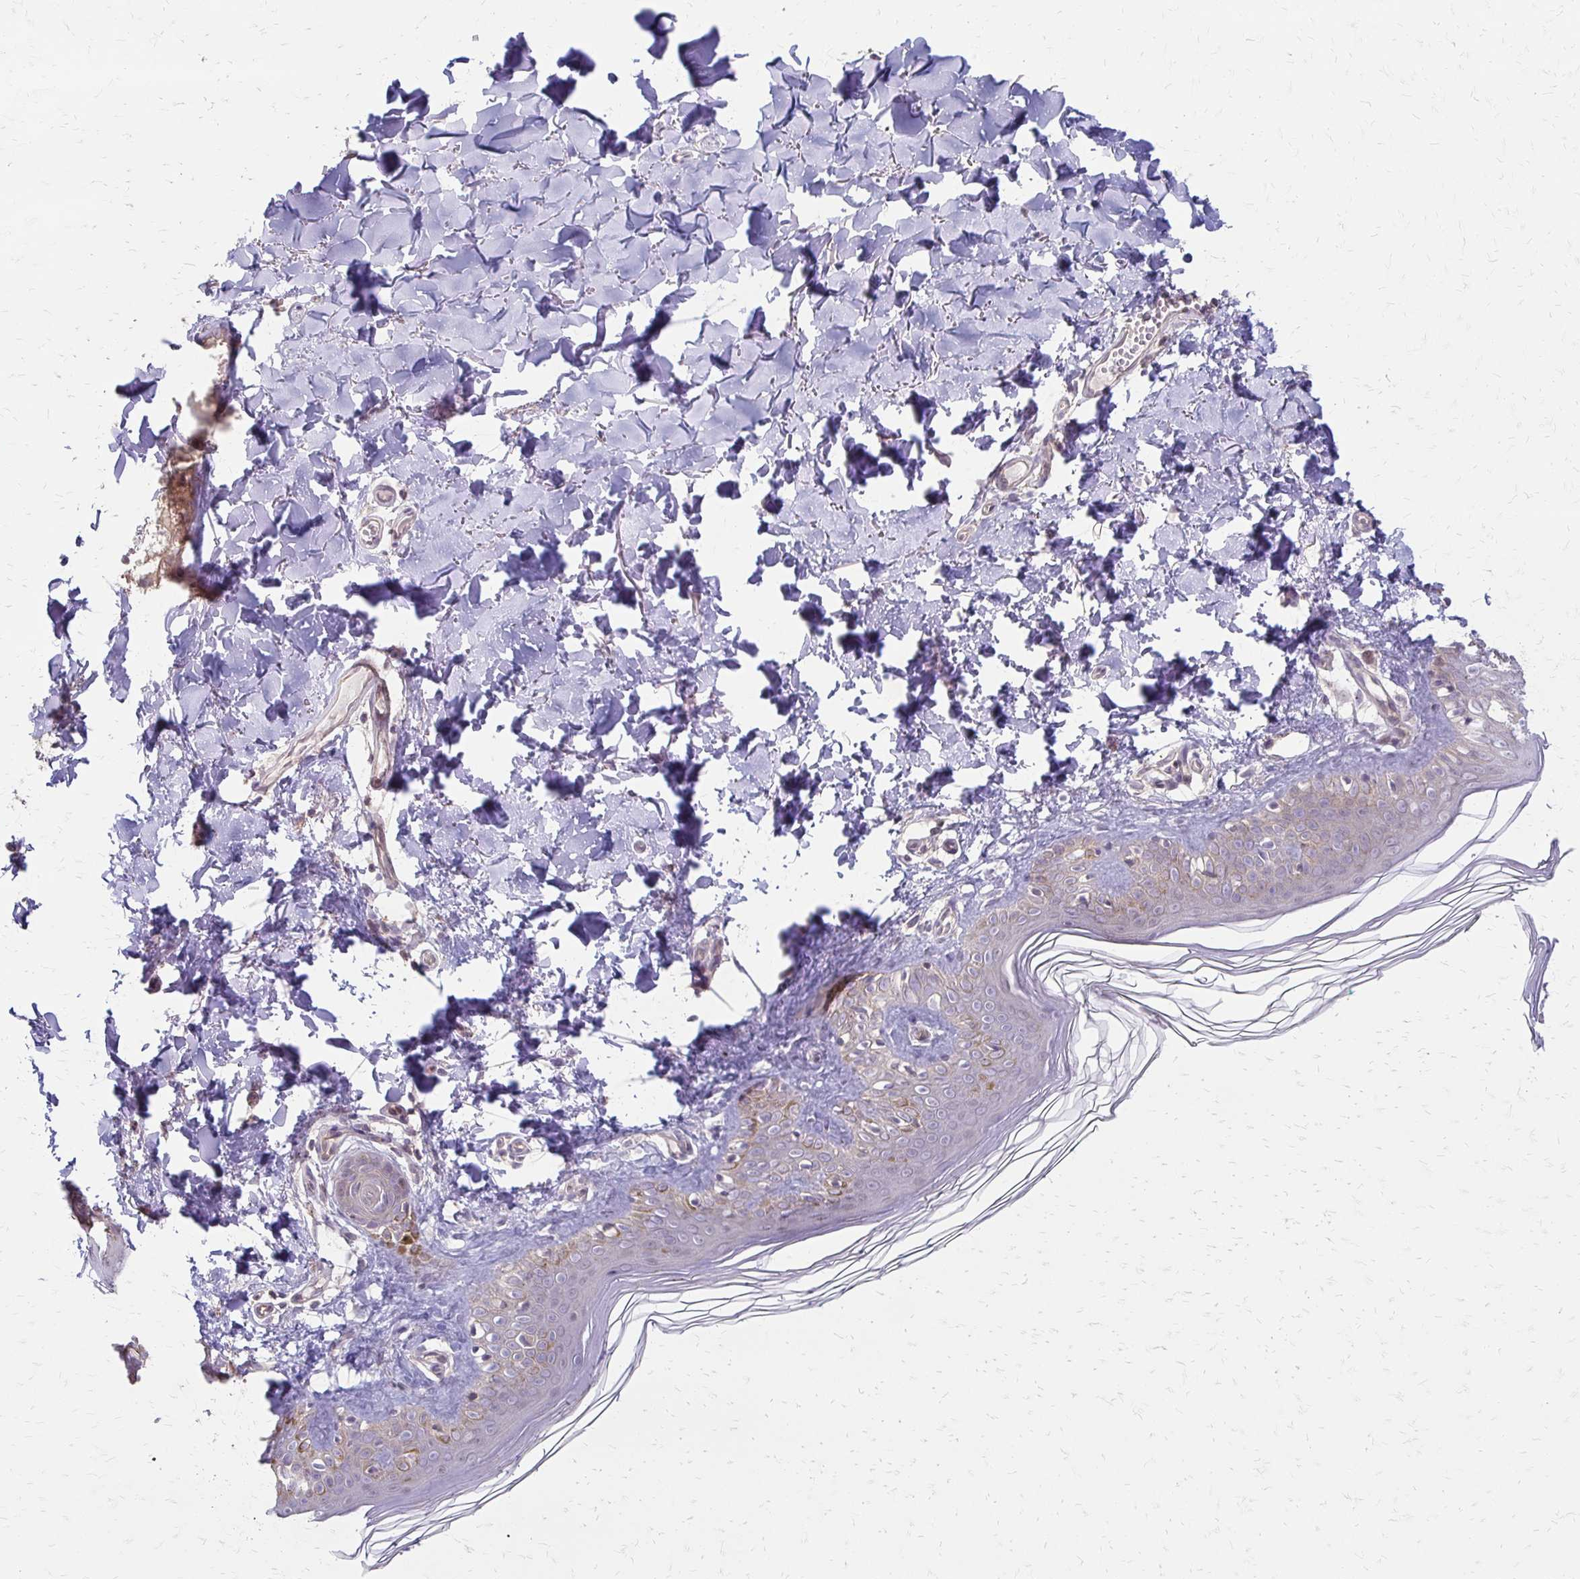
{"staining": {"intensity": "negative", "quantity": "none", "location": "none"}, "tissue": "skin", "cell_type": "Fibroblasts", "image_type": "normal", "snomed": [{"axis": "morphology", "description": "Normal tissue, NOS"}, {"axis": "topography", "description": "Skin"}, {"axis": "topography", "description": "Peripheral nerve tissue"}], "caption": "A high-resolution photomicrograph shows immunohistochemistry staining of benign skin, which displays no significant positivity in fibroblasts. Brightfield microscopy of immunohistochemistry (IHC) stained with DAB (brown) and hematoxylin (blue), captured at high magnification.", "gene": "CFL2", "patient": {"sex": "female", "age": 45}}